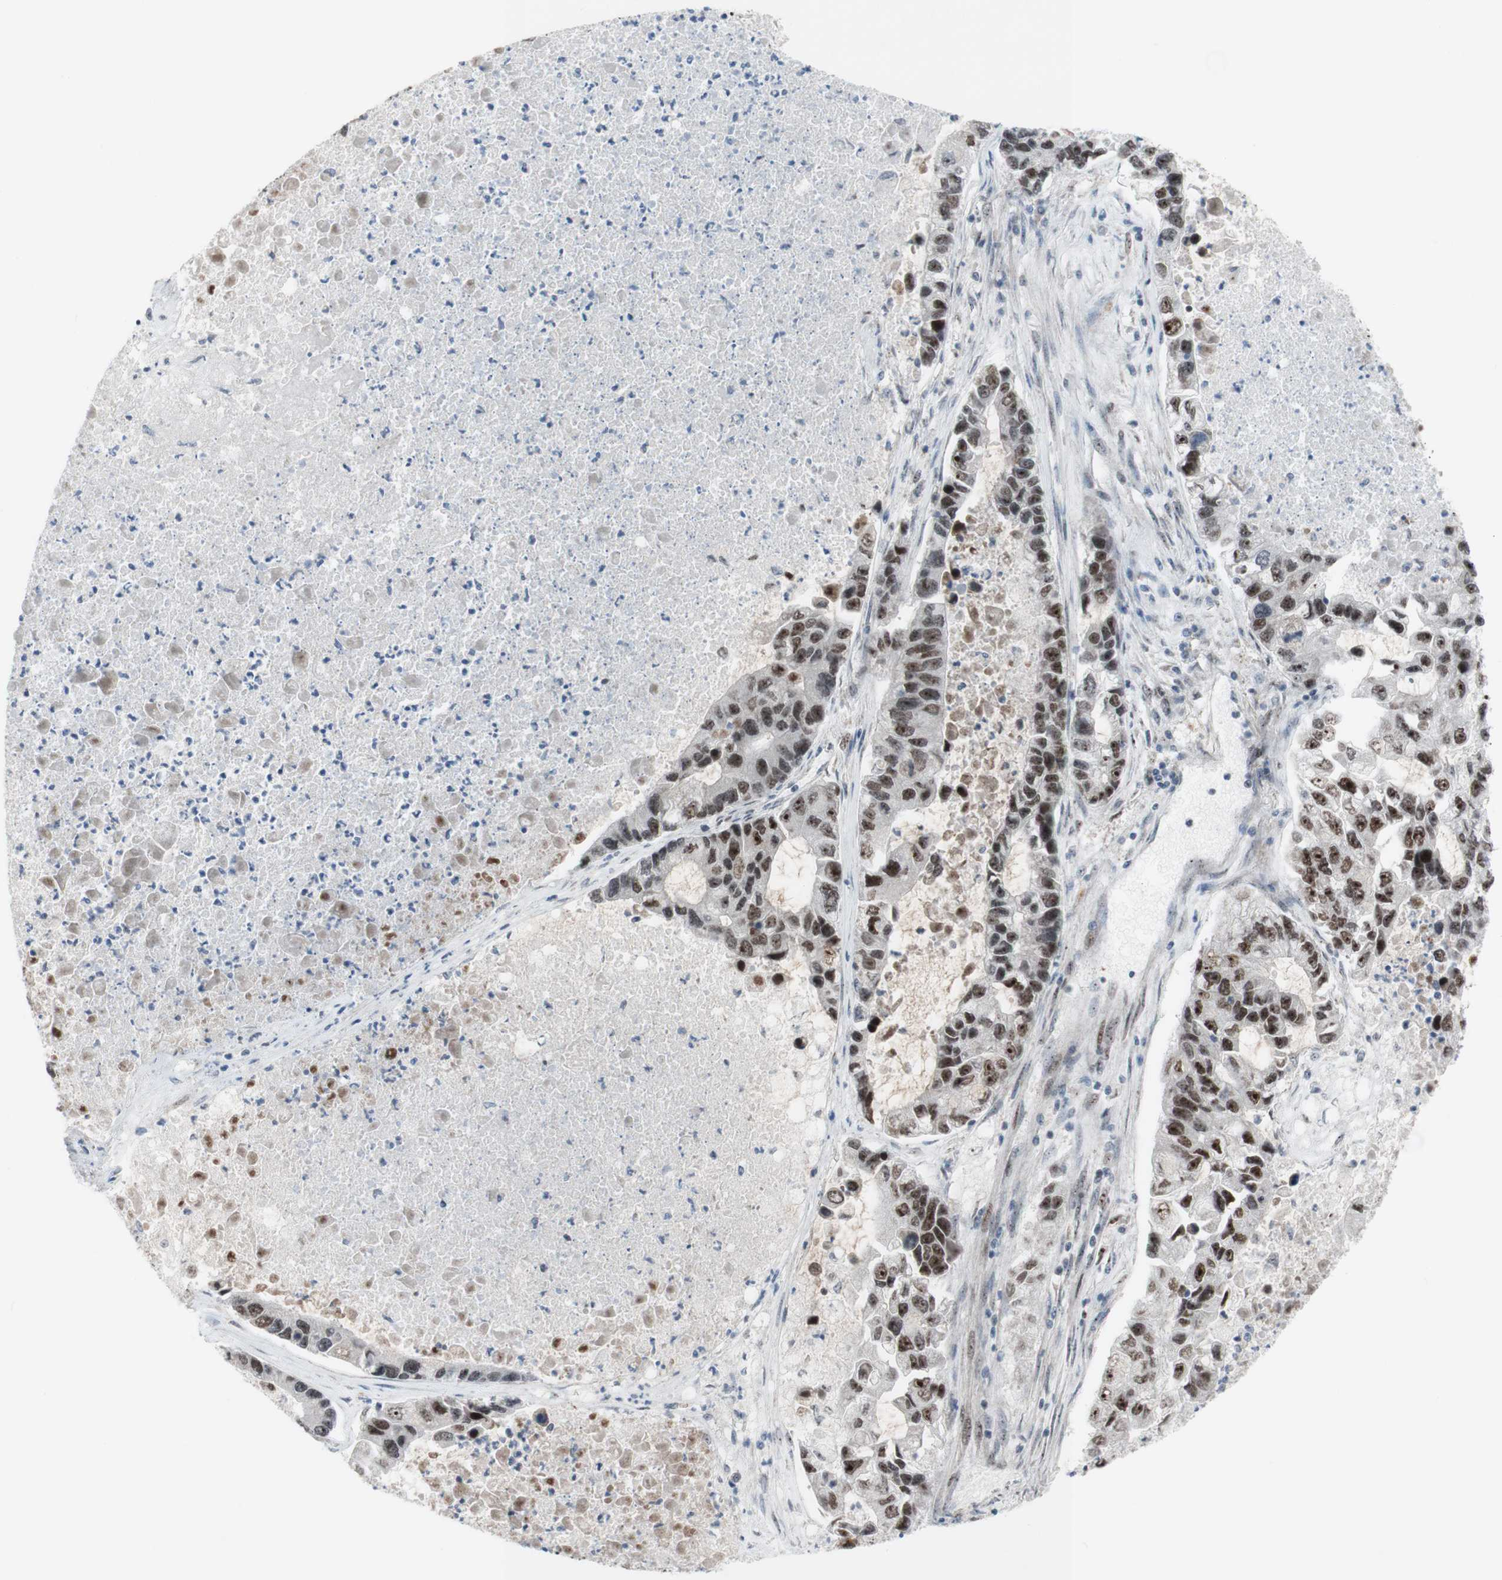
{"staining": {"intensity": "moderate", "quantity": ">75%", "location": "nuclear"}, "tissue": "lung cancer", "cell_type": "Tumor cells", "image_type": "cancer", "snomed": [{"axis": "morphology", "description": "Adenocarcinoma, NOS"}, {"axis": "topography", "description": "Lung"}], "caption": "IHC (DAB) staining of human lung cancer (adenocarcinoma) demonstrates moderate nuclear protein expression in about >75% of tumor cells. Using DAB (3,3'-diaminobenzidine) (brown) and hematoxylin (blue) stains, captured at high magnification using brightfield microscopy.", "gene": "POLR1A", "patient": {"sex": "female", "age": 51}}